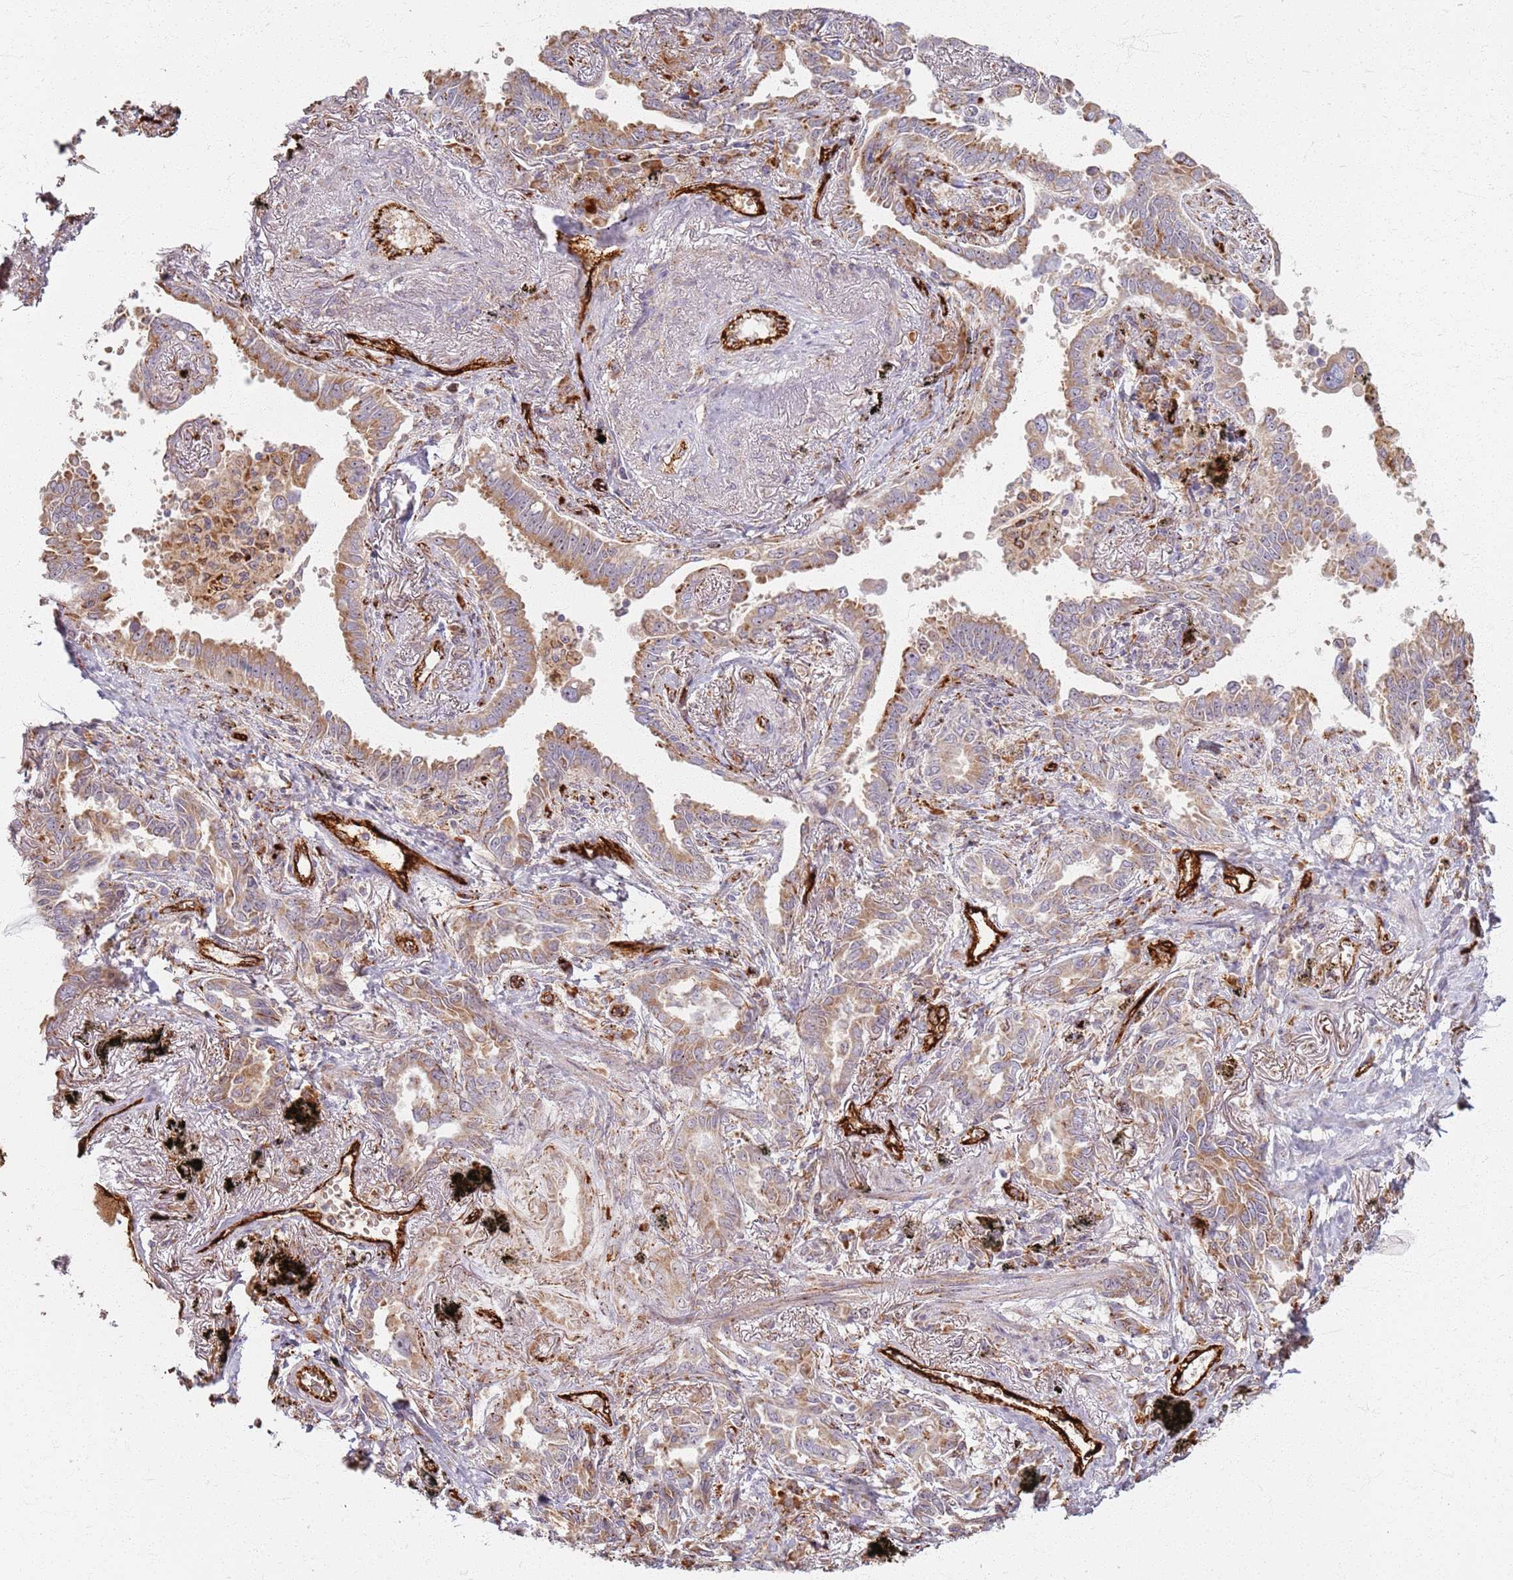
{"staining": {"intensity": "moderate", "quantity": ">75%", "location": "cytoplasmic/membranous"}, "tissue": "lung cancer", "cell_type": "Tumor cells", "image_type": "cancer", "snomed": [{"axis": "morphology", "description": "Adenocarcinoma, NOS"}, {"axis": "topography", "description": "Lung"}], "caption": "Lung adenocarcinoma was stained to show a protein in brown. There is medium levels of moderate cytoplasmic/membranous expression in about >75% of tumor cells. (brown staining indicates protein expression, while blue staining denotes nuclei).", "gene": "KRI1", "patient": {"sex": "male", "age": 67}}